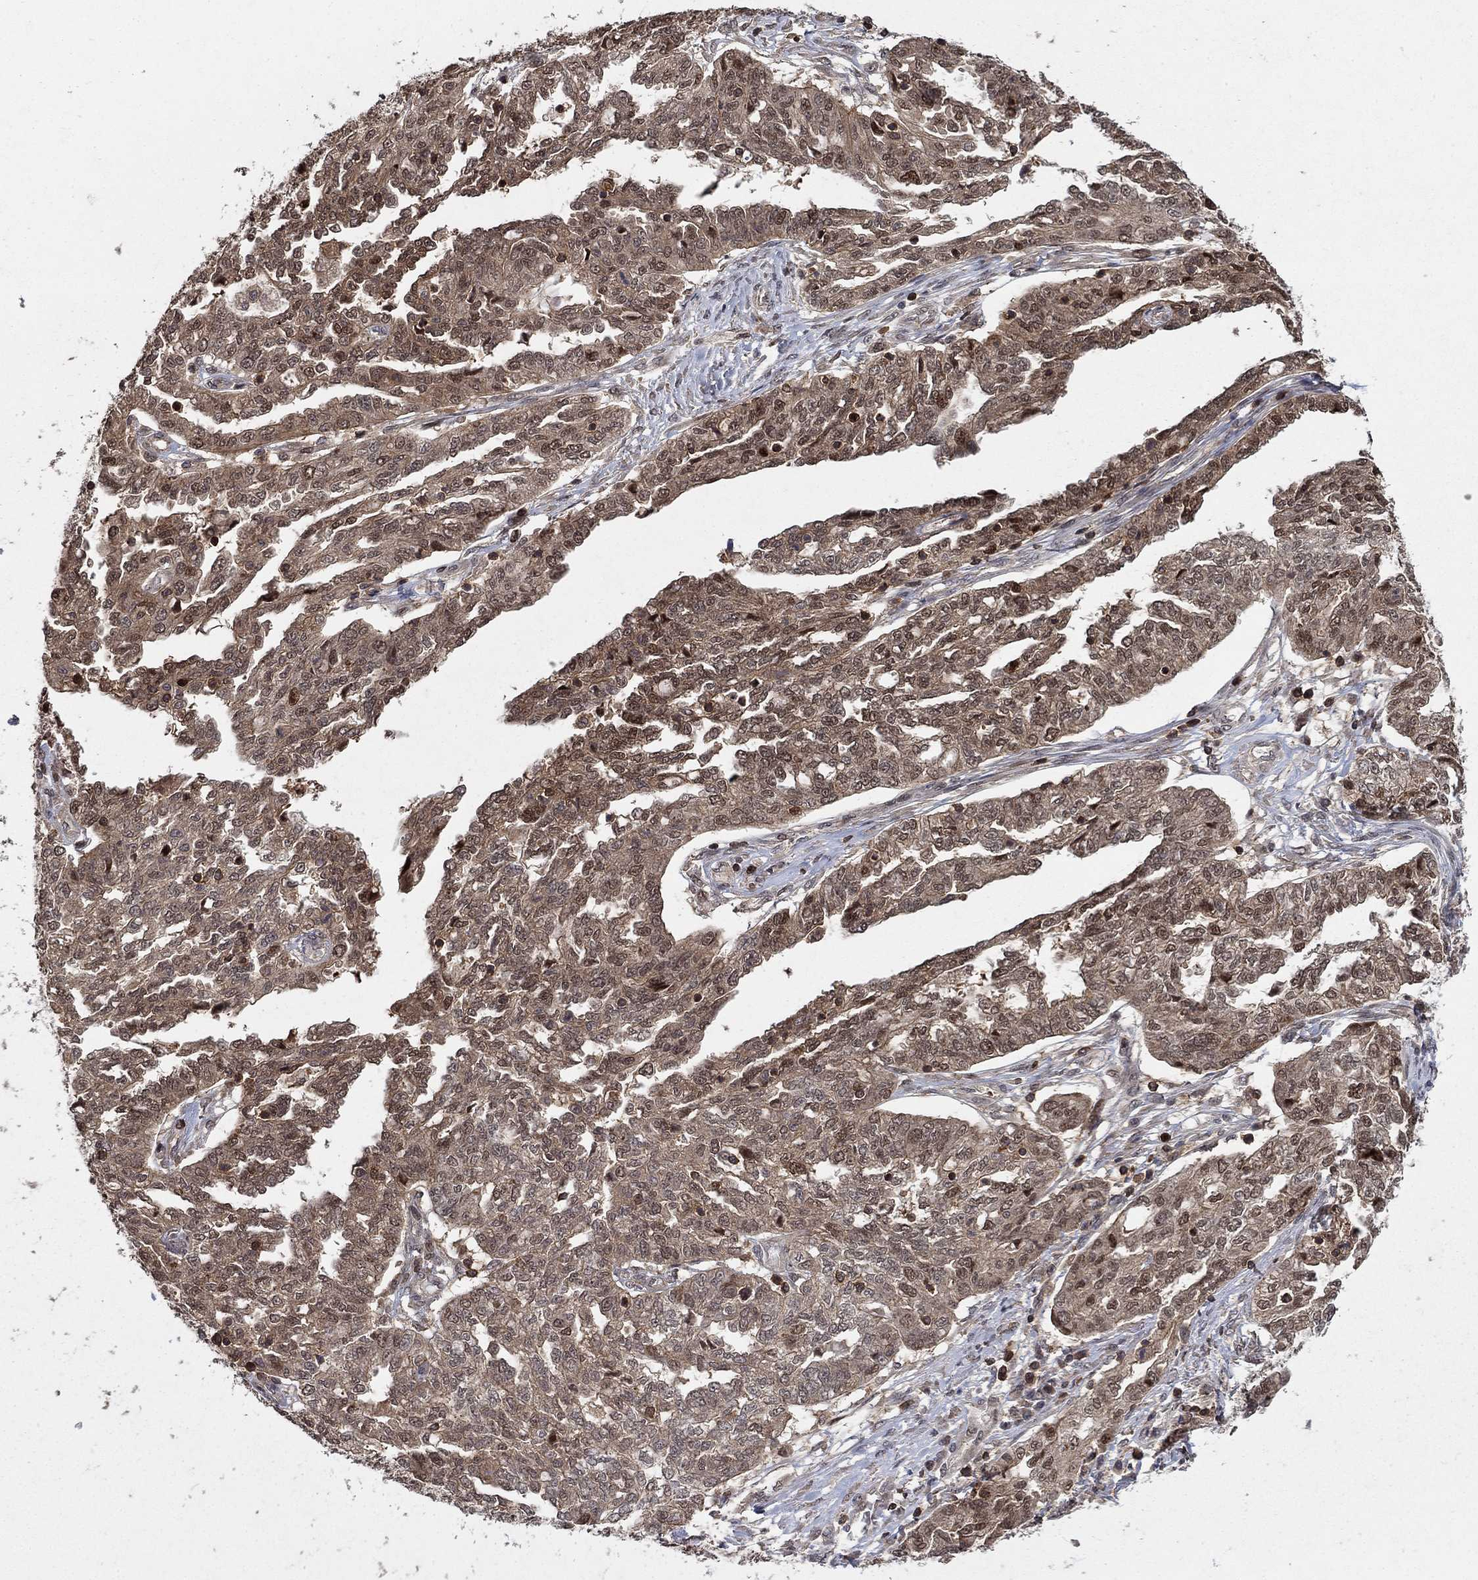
{"staining": {"intensity": "weak", "quantity": "25%-75%", "location": "cytoplasmic/membranous,nuclear"}, "tissue": "ovarian cancer", "cell_type": "Tumor cells", "image_type": "cancer", "snomed": [{"axis": "morphology", "description": "Cystadenocarcinoma, serous, NOS"}, {"axis": "topography", "description": "Ovary"}], "caption": "Human serous cystadenocarcinoma (ovarian) stained with a brown dye reveals weak cytoplasmic/membranous and nuclear positive positivity in about 25%-75% of tumor cells.", "gene": "CCDC66", "patient": {"sex": "female", "age": 67}}